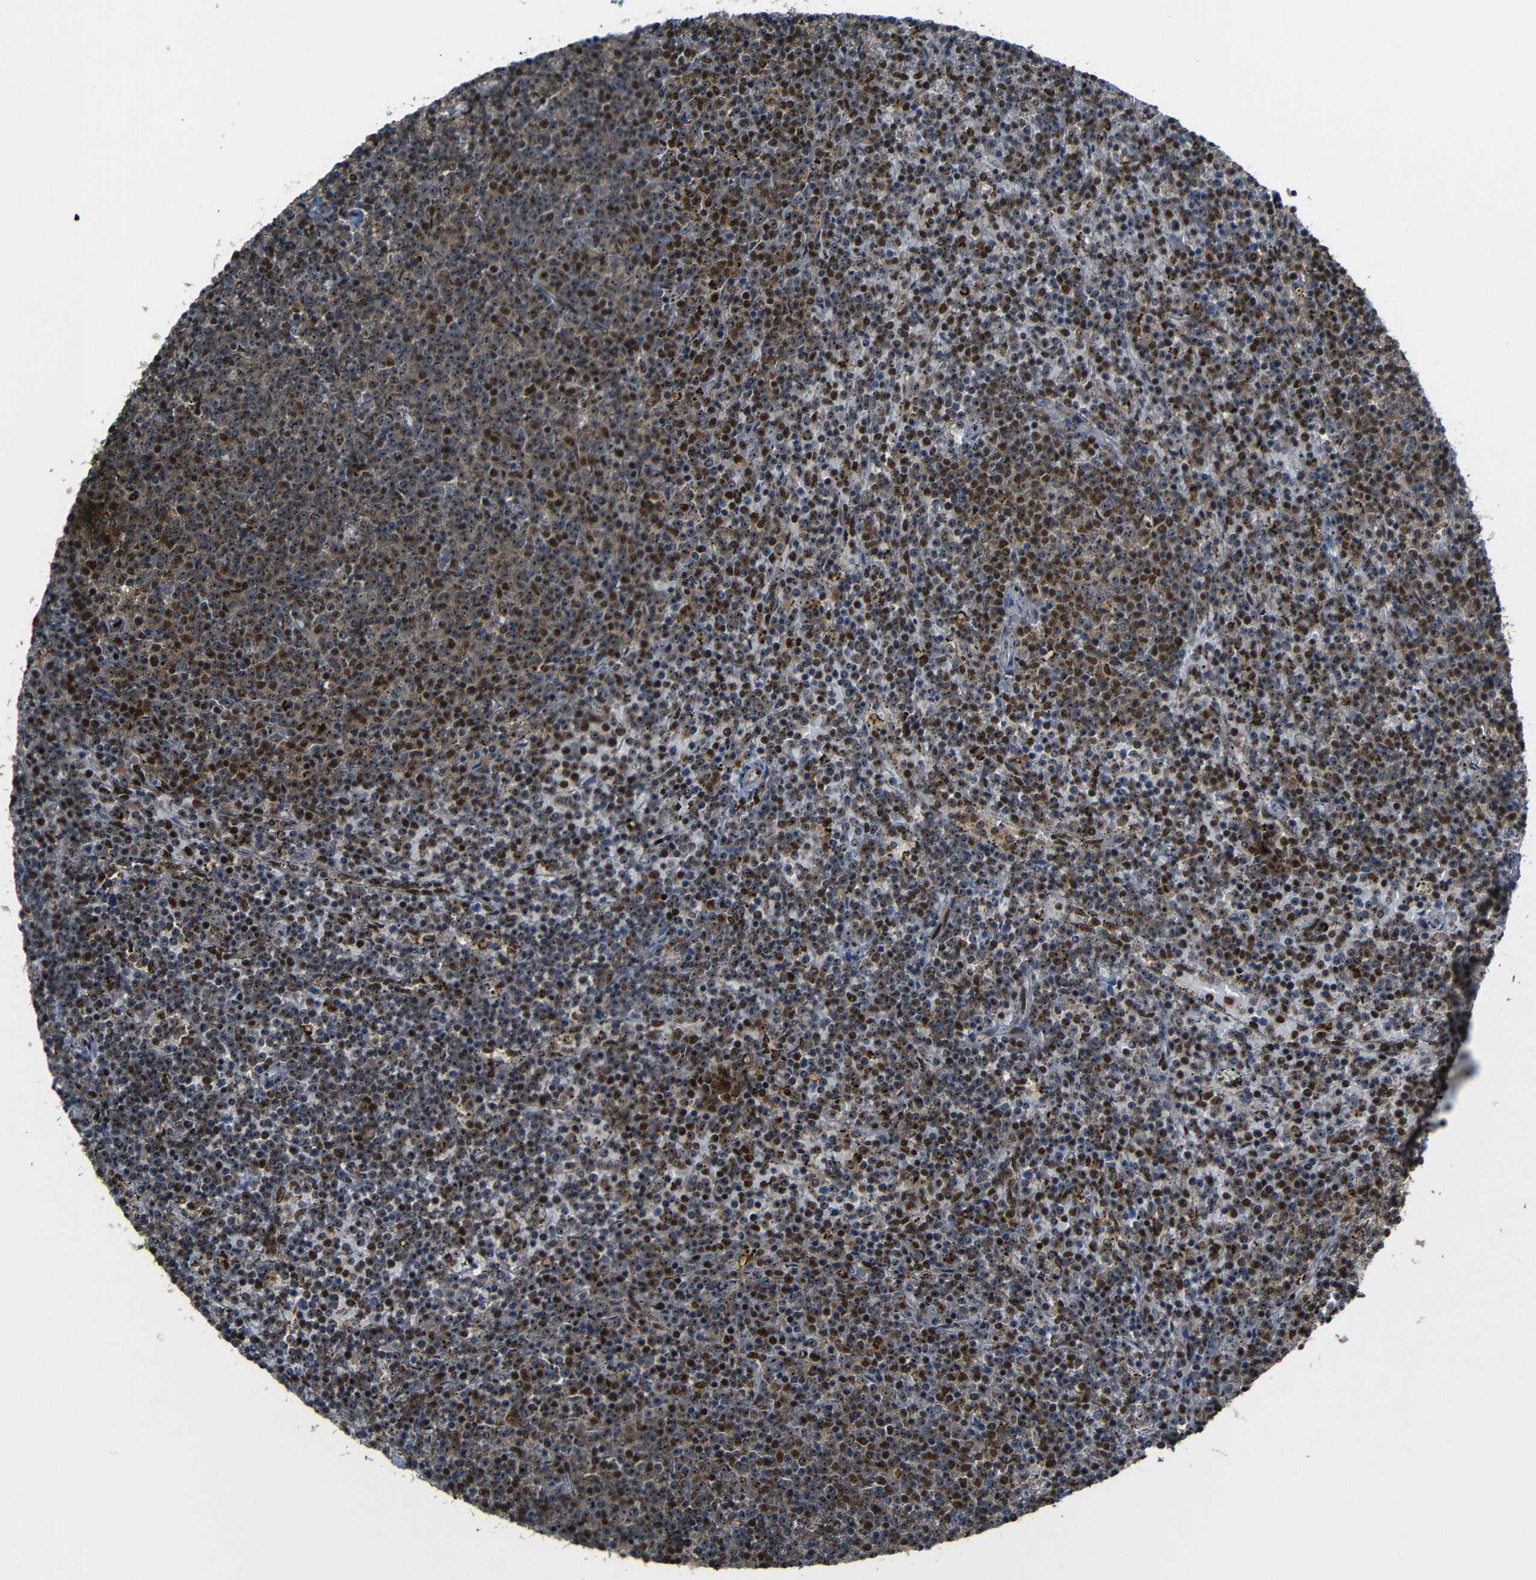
{"staining": {"intensity": "strong", "quantity": ">75%", "location": "nuclear"}, "tissue": "lymphoma", "cell_type": "Tumor cells", "image_type": "cancer", "snomed": [{"axis": "morphology", "description": "Malignant lymphoma, non-Hodgkin's type, Low grade"}, {"axis": "topography", "description": "Spleen"}], "caption": "This histopathology image demonstrates lymphoma stained with IHC to label a protein in brown. The nuclear of tumor cells show strong positivity for the protein. Nuclei are counter-stained blue.", "gene": "TCF7L2", "patient": {"sex": "female", "age": 50}}